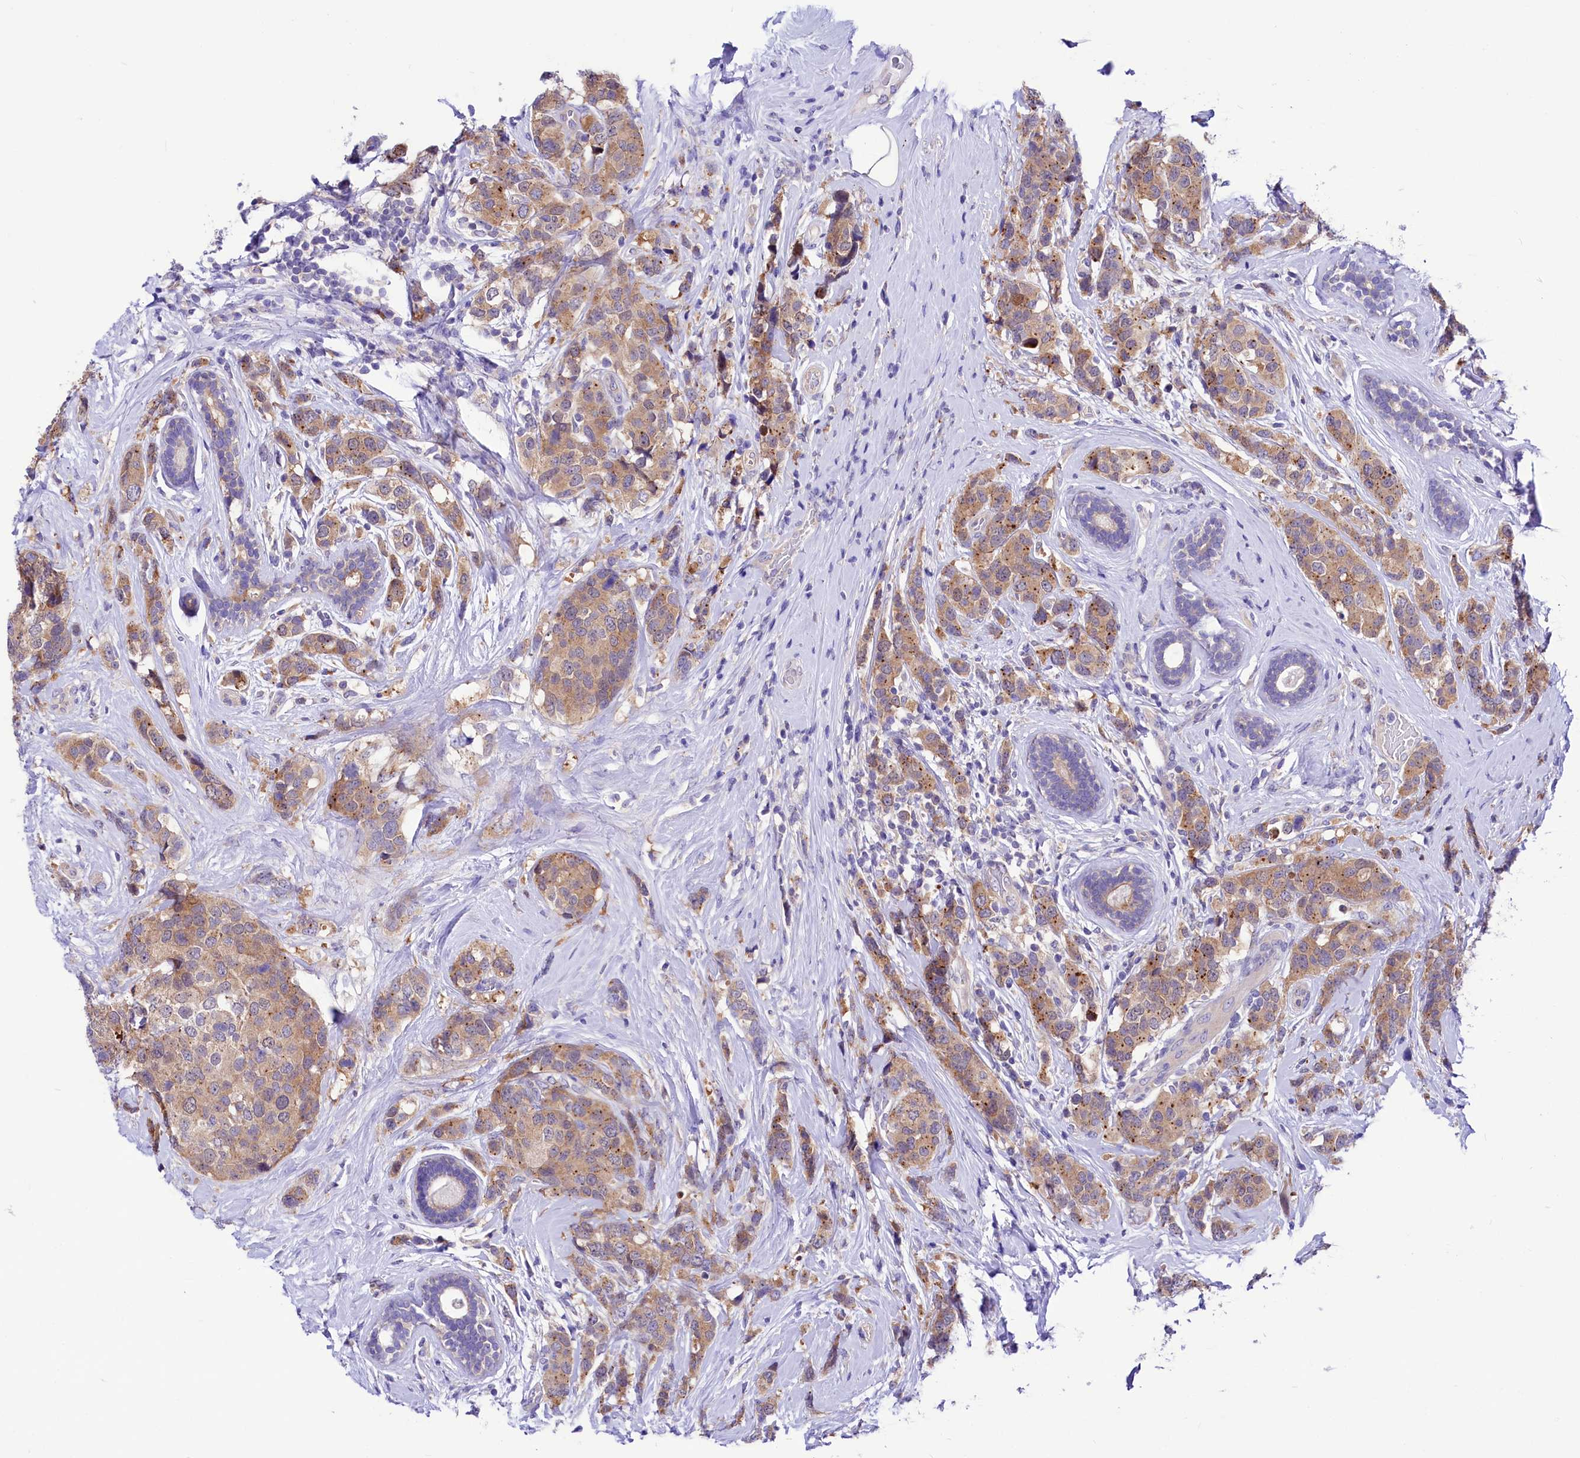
{"staining": {"intensity": "moderate", "quantity": ">75%", "location": "cytoplasmic/membranous"}, "tissue": "breast cancer", "cell_type": "Tumor cells", "image_type": "cancer", "snomed": [{"axis": "morphology", "description": "Lobular carcinoma"}, {"axis": "topography", "description": "Breast"}], "caption": "A medium amount of moderate cytoplasmic/membranous positivity is present in approximately >75% of tumor cells in lobular carcinoma (breast) tissue.", "gene": "ABHD5", "patient": {"sex": "female", "age": 59}}